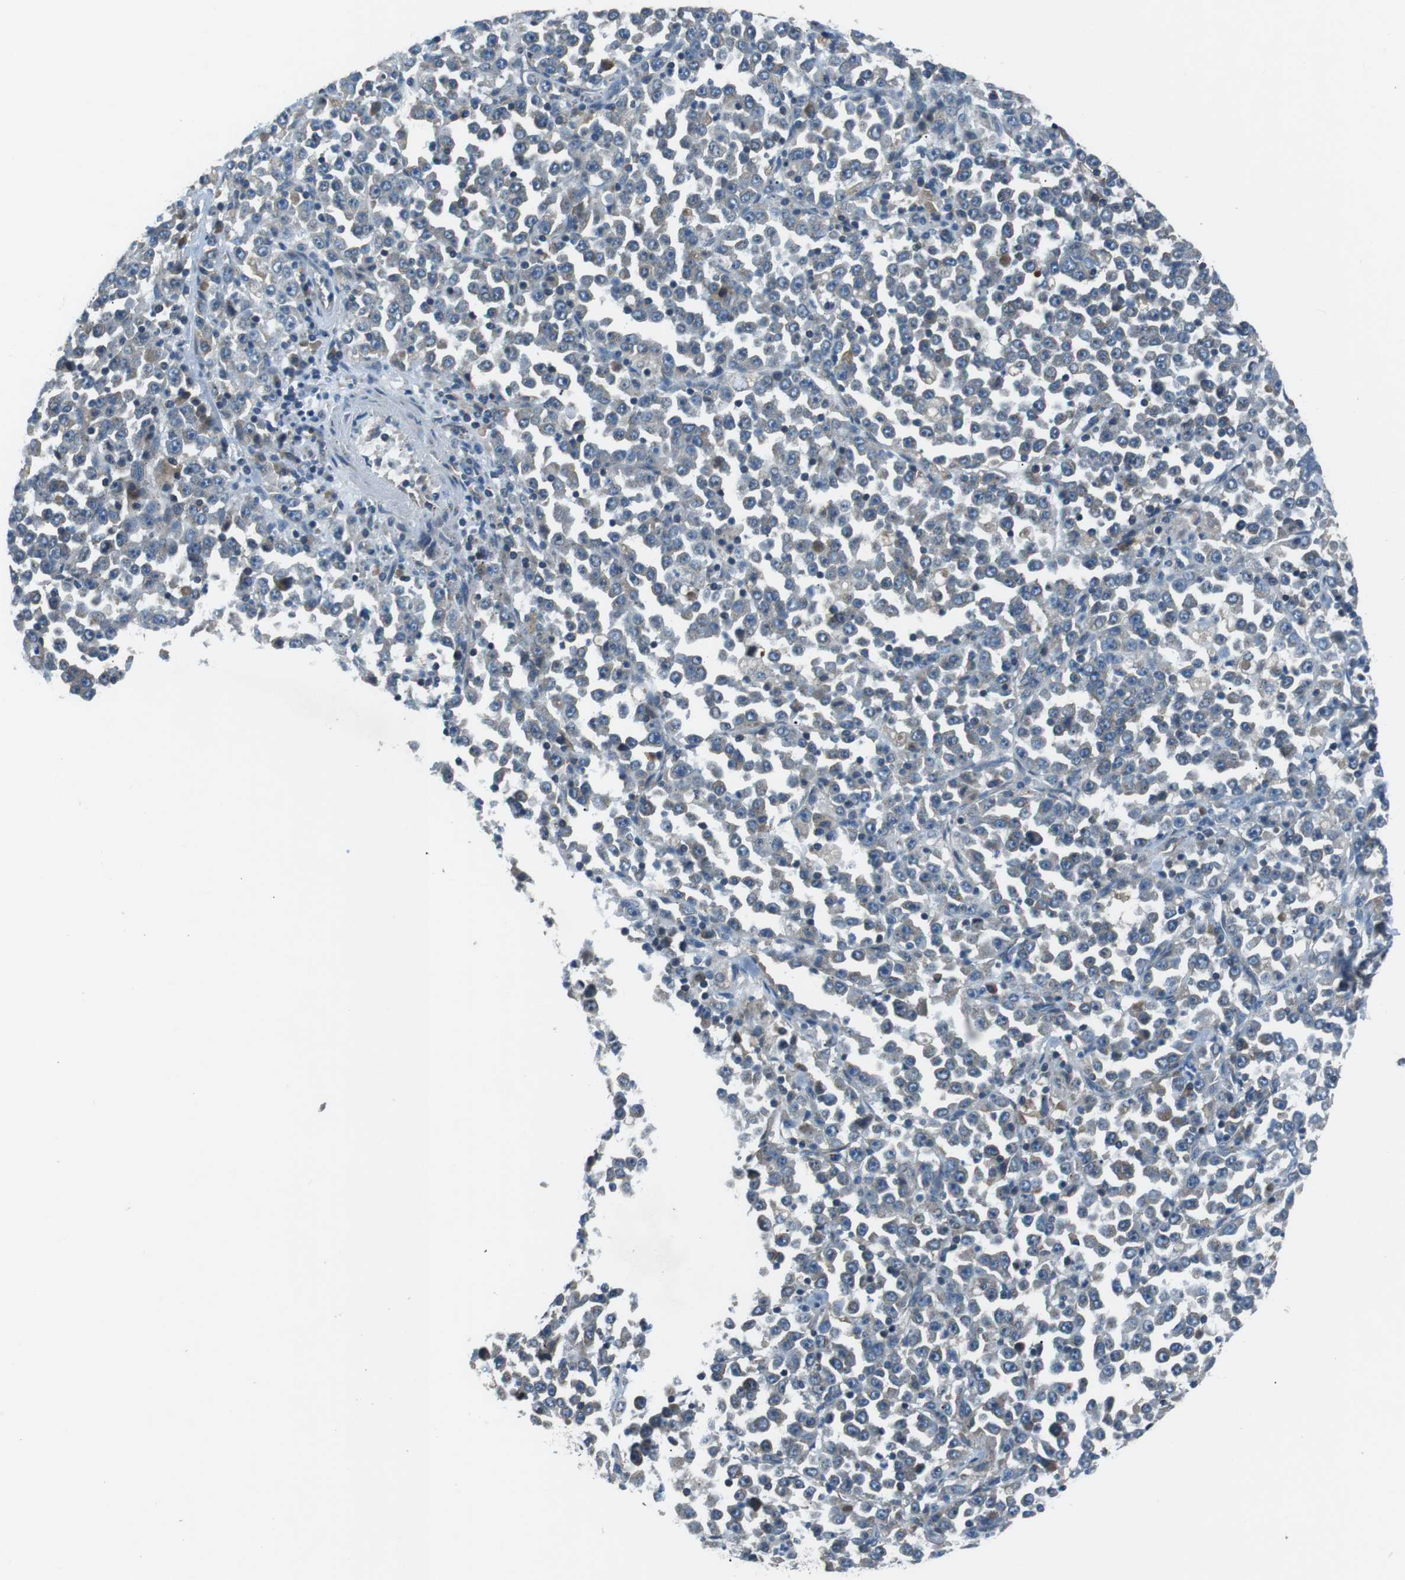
{"staining": {"intensity": "negative", "quantity": "none", "location": "none"}, "tissue": "stomach cancer", "cell_type": "Tumor cells", "image_type": "cancer", "snomed": [{"axis": "morphology", "description": "Normal tissue, NOS"}, {"axis": "morphology", "description": "Adenocarcinoma, NOS"}, {"axis": "topography", "description": "Stomach, upper"}, {"axis": "topography", "description": "Stomach"}], "caption": "High power microscopy photomicrograph of an immunohistochemistry (IHC) histopathology image of adenocarcinoma (stomach), revealing no significant expression in tumor cells. (DAB immunohistochemistry (IHC) with hematoxylin counter stain).", "gene": "FAM3B", "patient": {"sex": "male", "age": 59}}